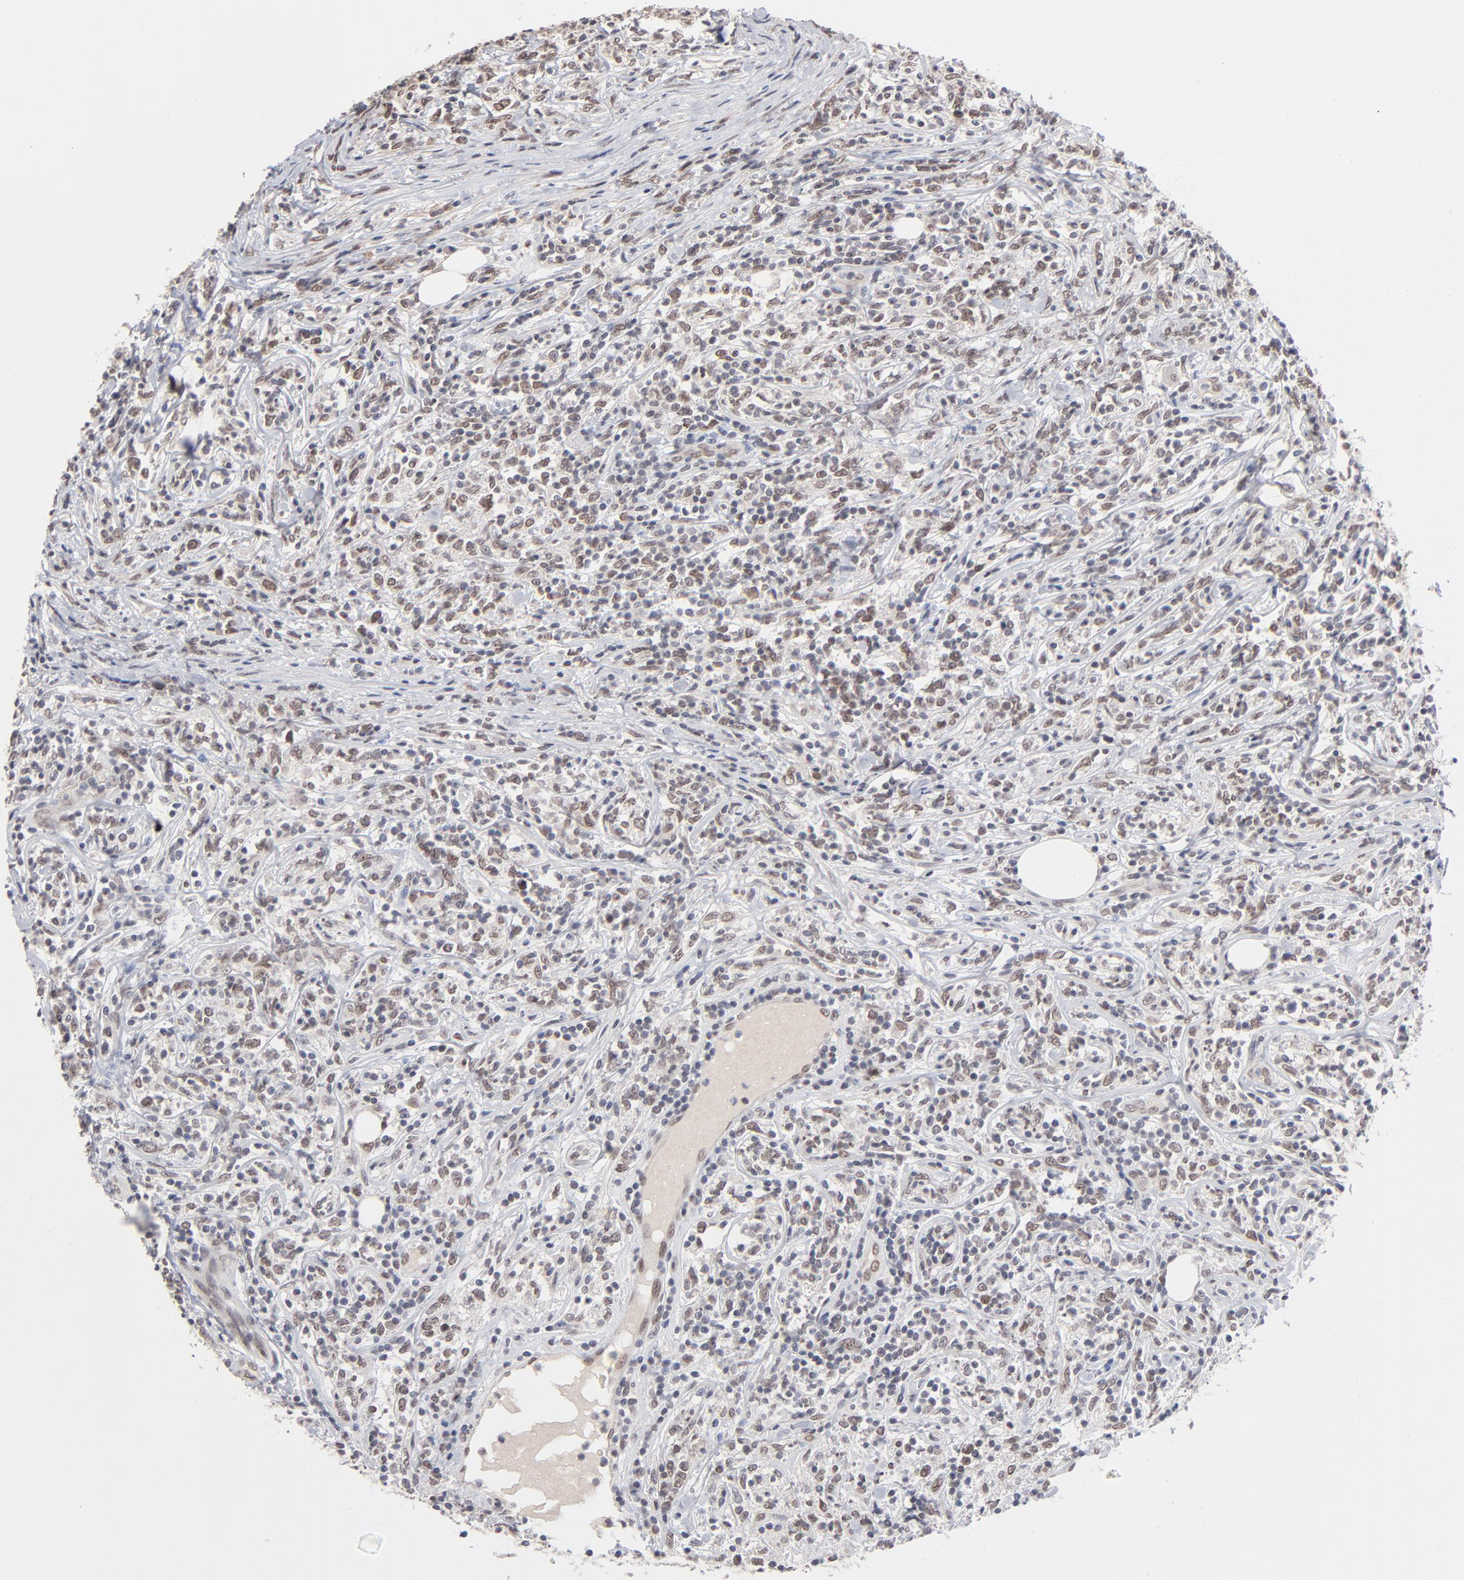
{"staining": {"intensity": "weak", "quantity": "25%-75%", "location": "nuclear"}, "tissue": "lymphoma", "cell_type": "Tumor cells", "image_type": "cancer", "snomed": [{"axis": "morphology", "description": "Malignant lymphoma, non-Hodgkin's type, High grade"}, {"axis": "topography", "description": "Lymph node"}], "caption": "Protein expression by IHC exhibits weak nuclear positivity in approximately 25%-75% of tumor cells in malignant lymphoma, non-Hodgkin's type (high-grade).", "gene": "MBIP", "patient": {"sex": "female", "age": 84}}